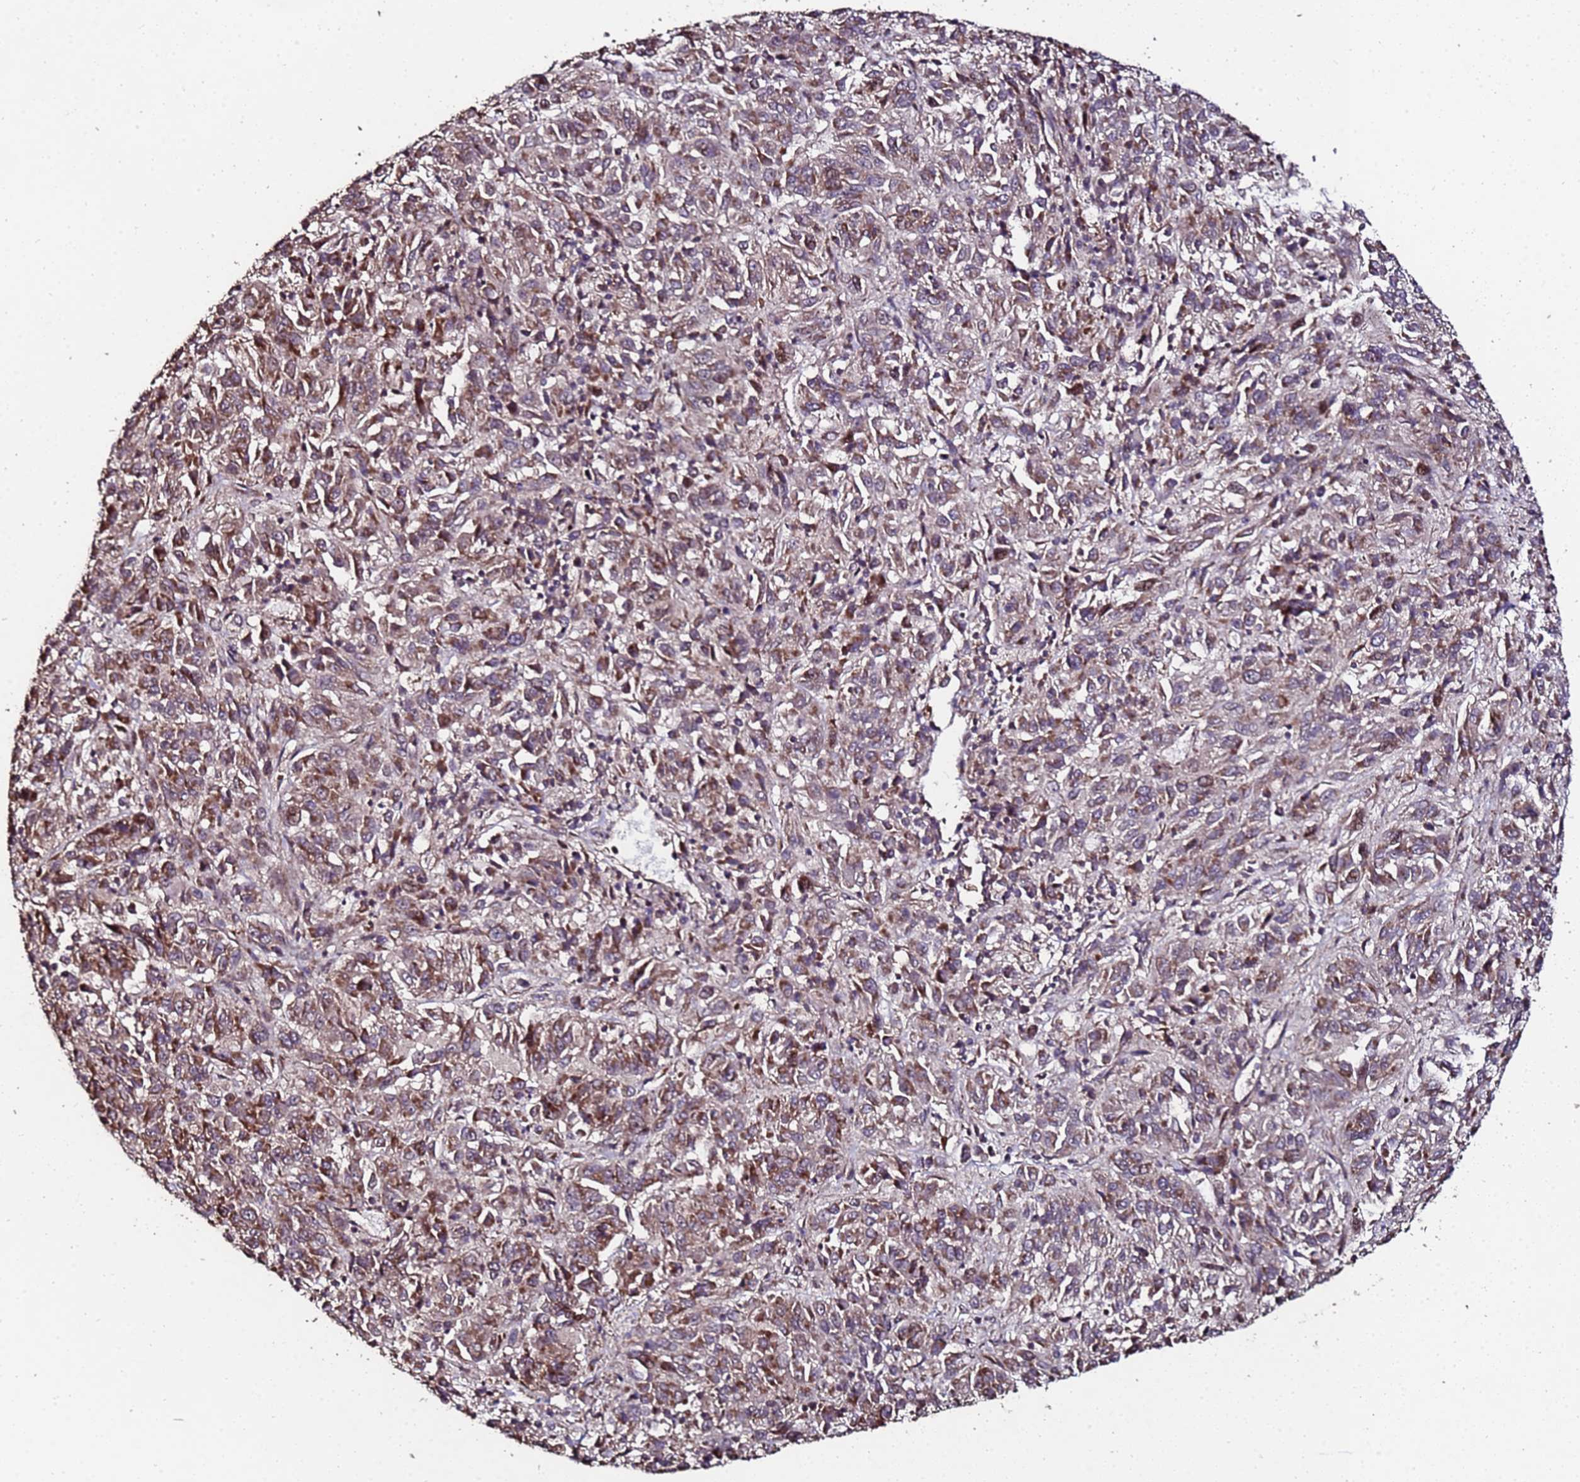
{"staining": {"intensity": "weak", "quantity": "25%-75%", "location": "cytoplasmic/membranous,nuclear"}, "tissue": "melanoma", "cell_type": "Tumor cells", "image_type": "cancer", "snomed": [{"axis": "morphology", "description": "Malignant melanoma, Metastatic site"}, {"axis": "topography", "description": "Lung"}], "caption": "Protein expression analysis of human malignant melanoma (metastatic site) reveals weak cytoplasmic/membranous and nuclear staining in about 25%-75% of tumor cells. (IHC, brightfield microscopy, high magnification).", "gene": "PRODH", "patient": {"sex": "male", "age": 64}}